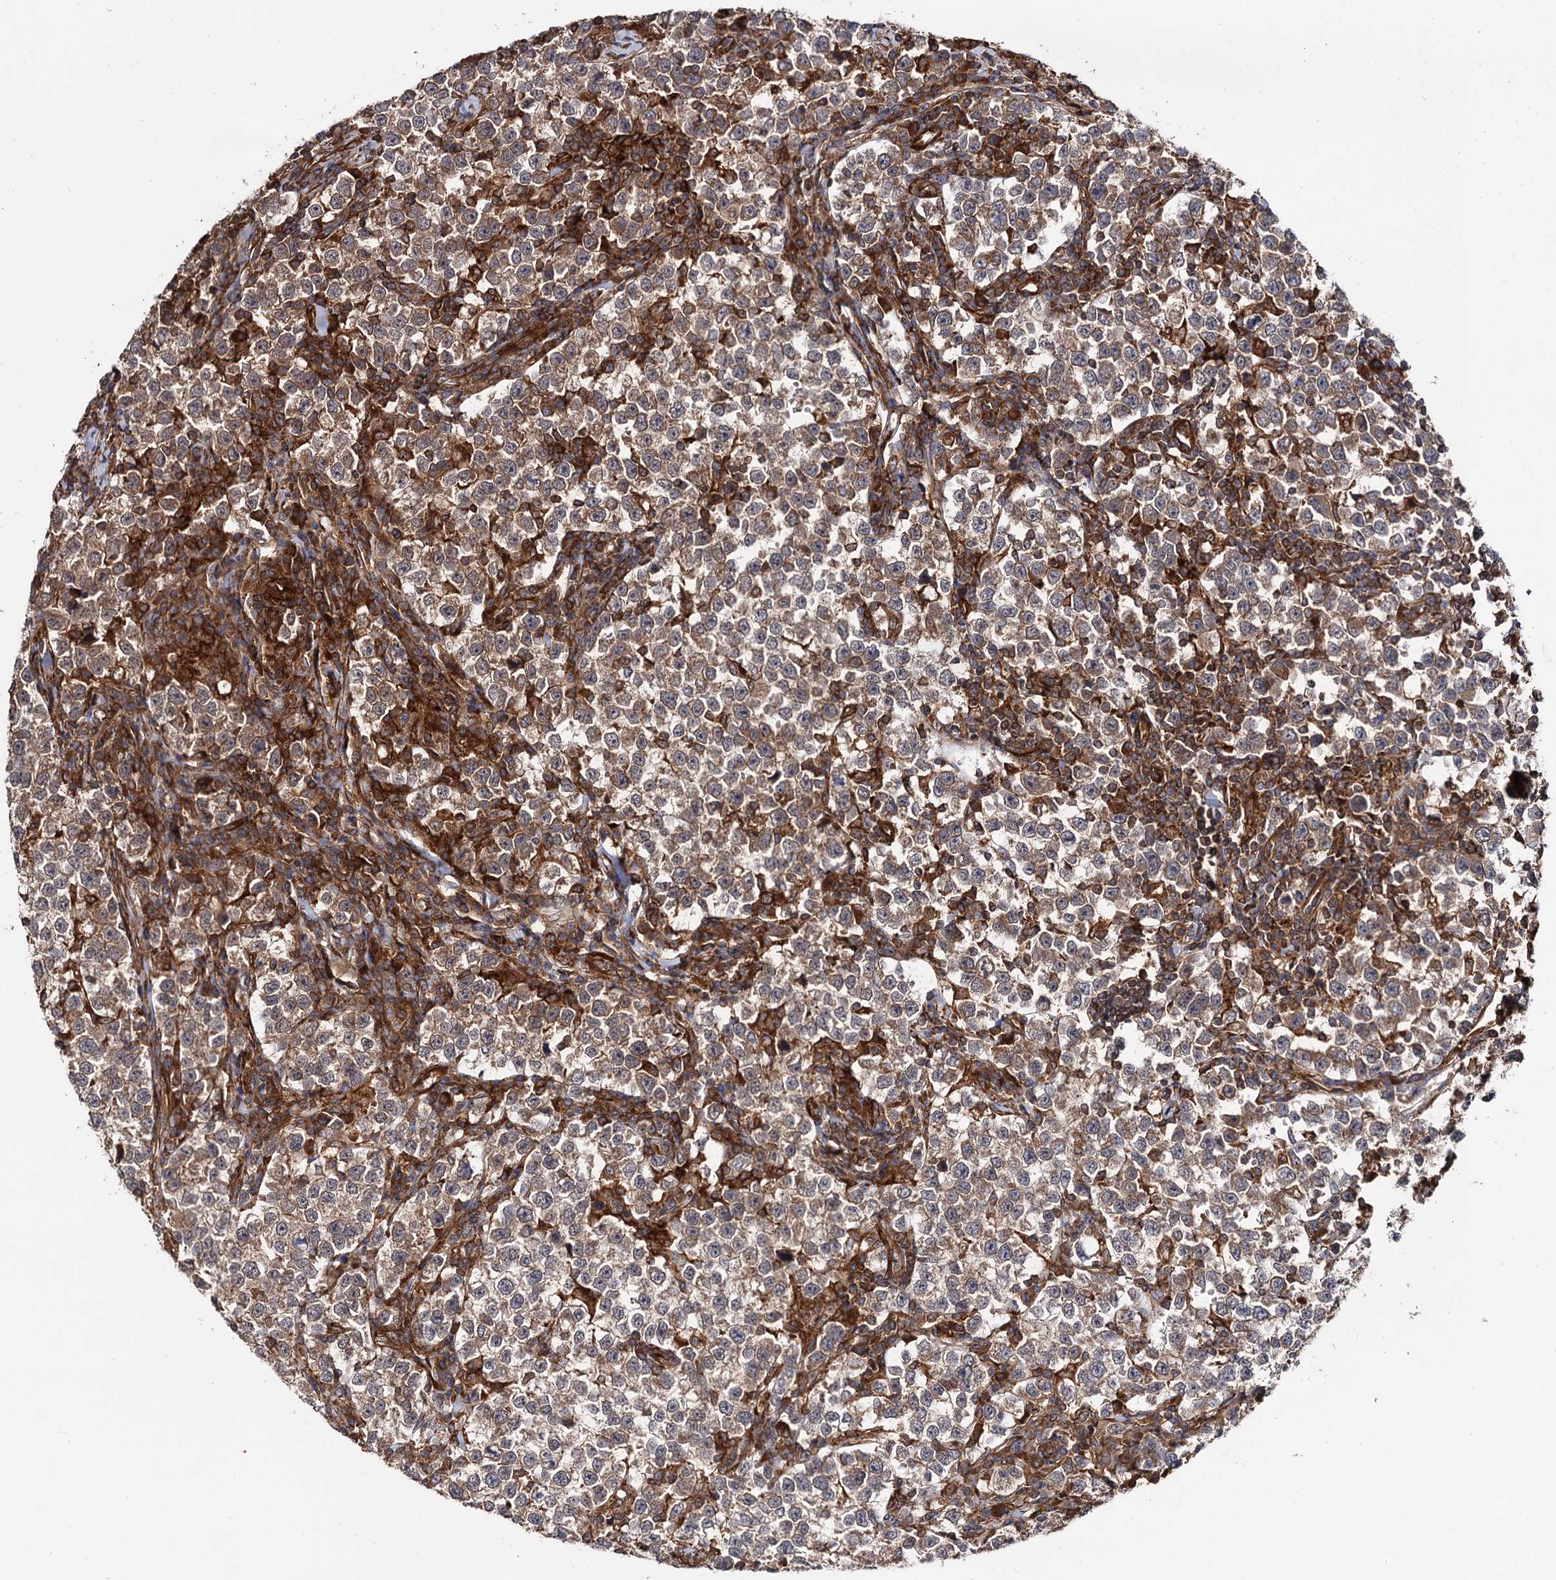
{"staining": {"intensity": "moderate", "quantity": ">75%", "location": "cytoplasmic/membranous"}, "tissue": "testis cancer", "cell_type": "Tumor cells", "image_type": "cancer", "snomed": [{"axis": "morphology", "description": "Normal tissue, NOS"}, {"axis": "morphology", "description": "Seminoma, NOS"}, {"axis": "topography", "description": "Testis"}], "caption": "An image of human testis seminoma stained for a protein reveals moderate cytoplasmic/membranous brown staining in tumor cells.", "gene": "ATP8B4", "patient": {"sex": "male", "age": 43}}